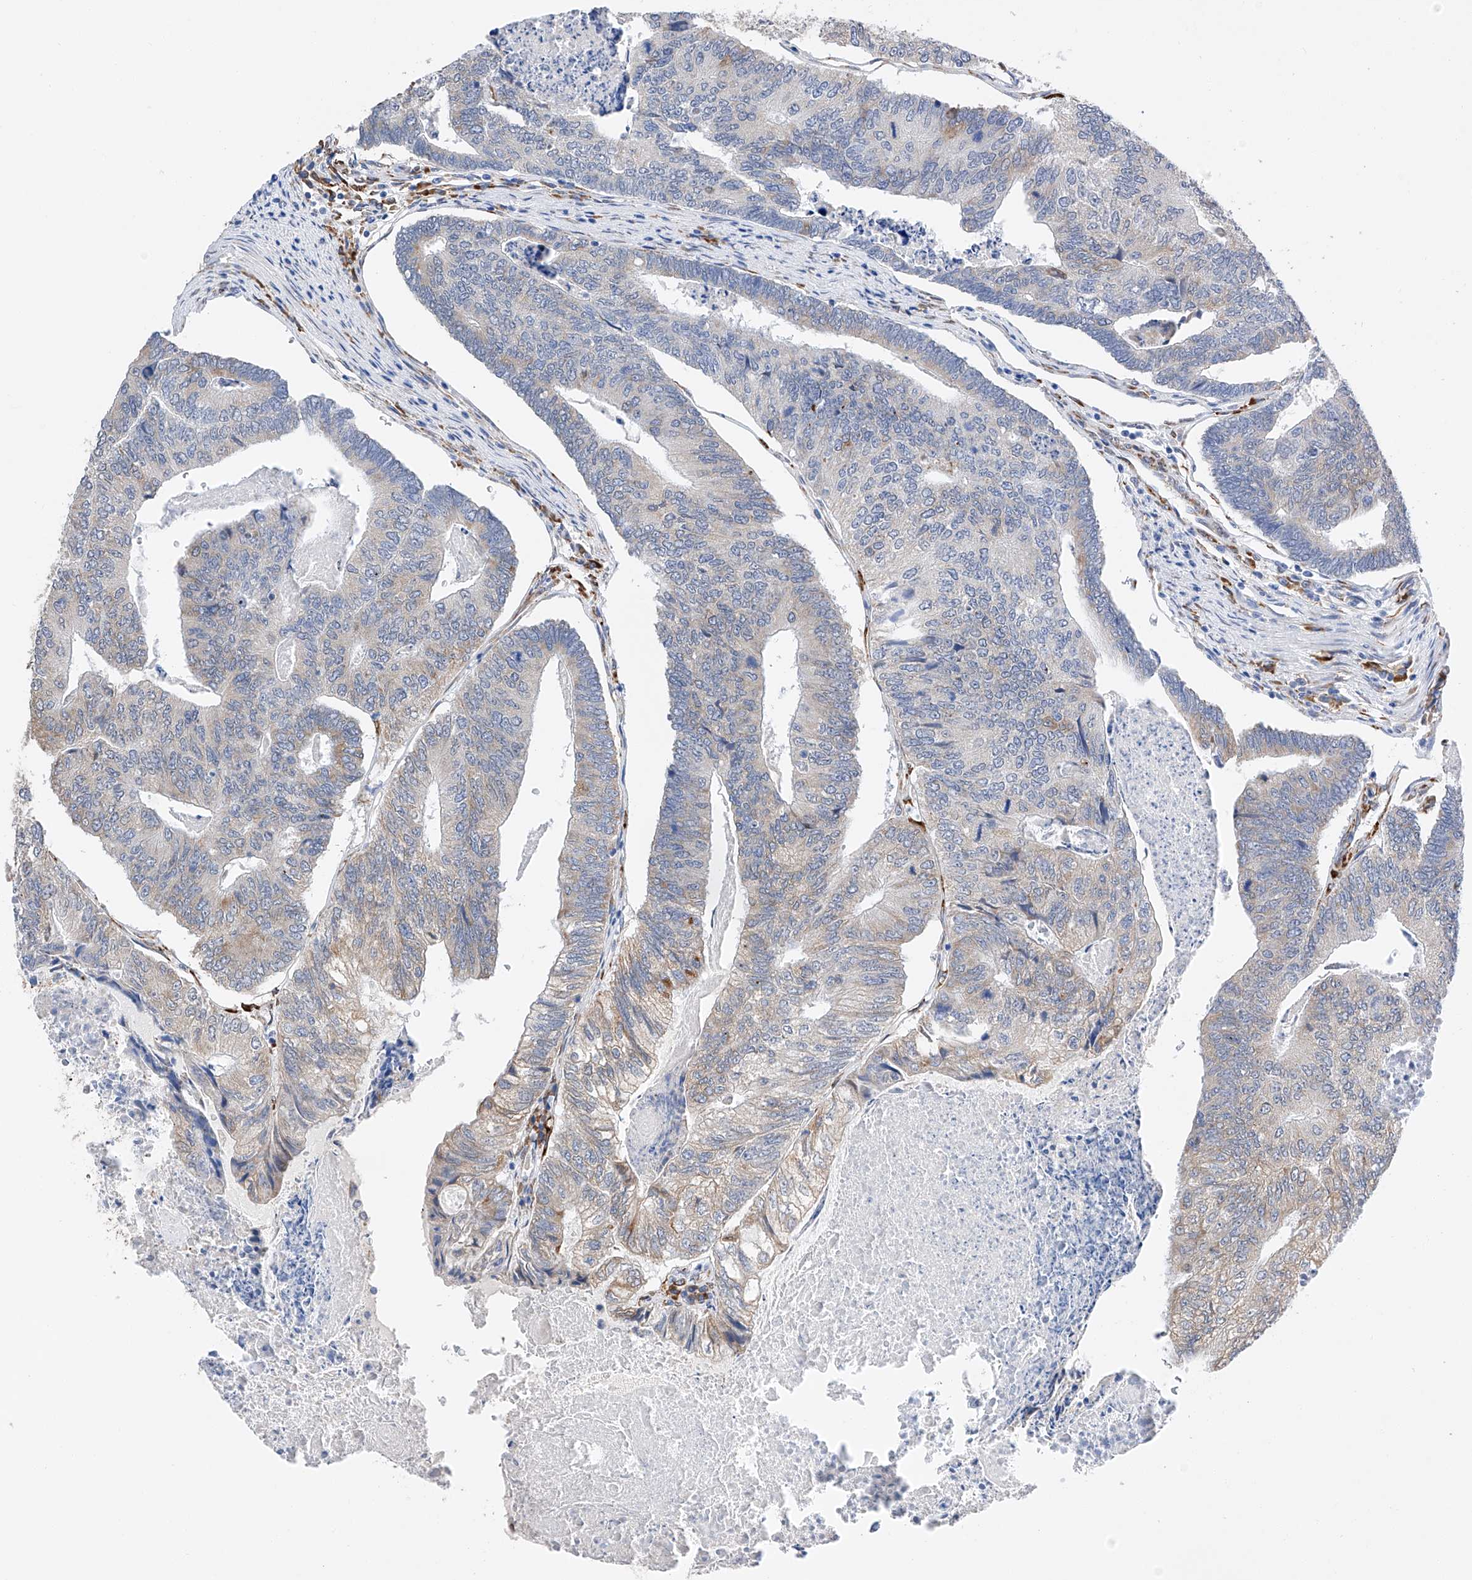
{"staining": {"intensity": "weak", "quantity": "<25%", "location": "cytoplasmic/membranous"}, "tissue": "colorectal cancer", "cell_type": "Tumor cells", "image_type": "cancer", "snomed": [{"axis": "morphology", "description": "Adenocarcinoma, NOS"}, {"axis": "topography", "description": "Colon"}], "caption": "Immunohistochemical staining of human colorectal adenocarcinoma displays no significant positivity in tumor cells.", "gene": "PDIA5", "patient": {"sex": "female", "age": 67}}